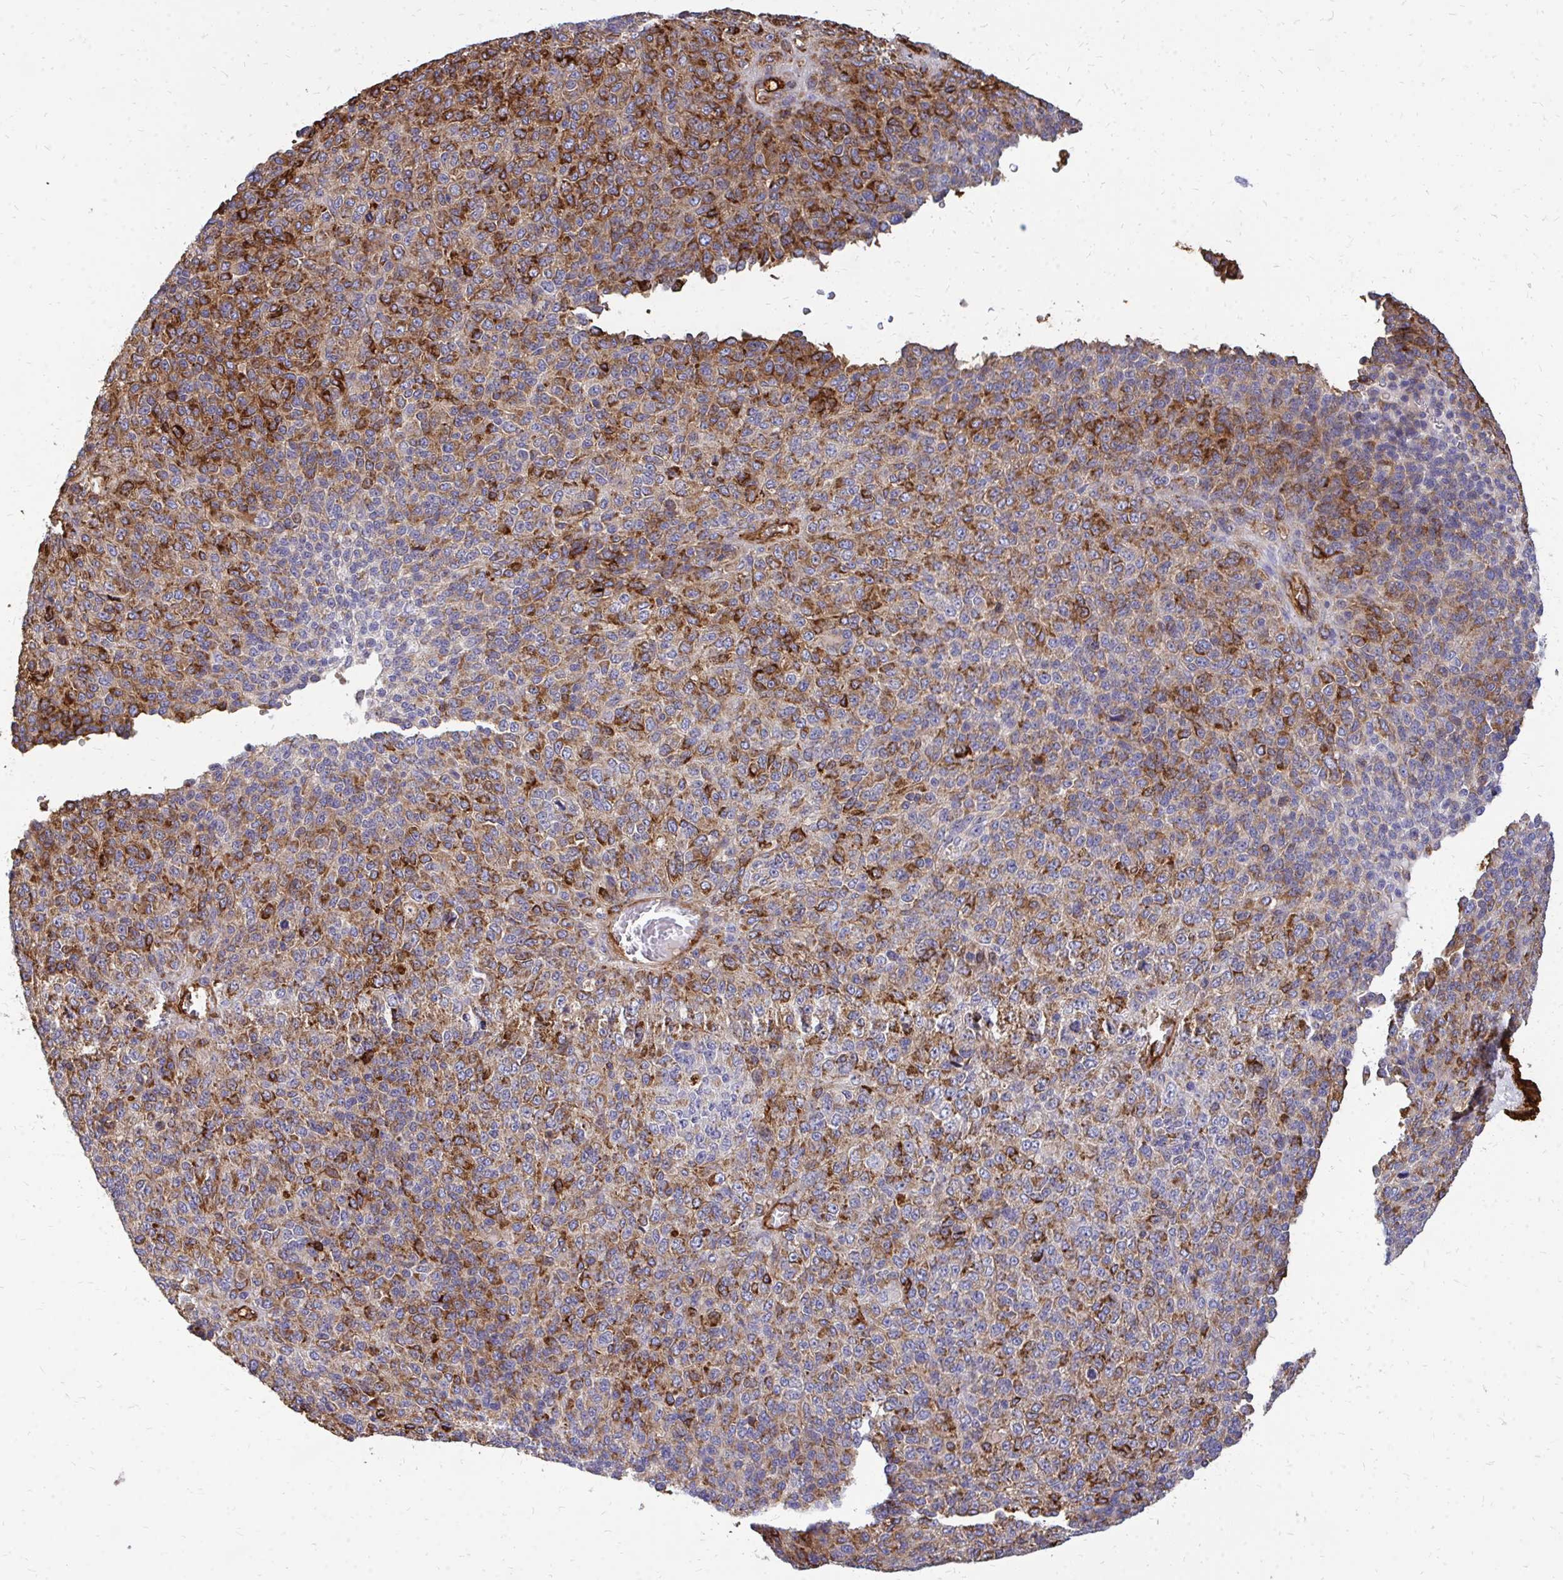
{"staining": {"intensity": "moderate", "quantity": ">75%", "location": "cytoplasmic/membranous"}, "tissue": "melanoma", "cell_type": "Tumor cells", "image_type": "cancer", "snomed": [{"axis": "morphology", "description": "Malignant melanoma, Metastatic site"}, {"axis": "topography", "description": "Brain"}], "caption": "The image demonstrates a brown stain indicating the presence of a protein in the cytoplasmic/membranous of tumor cells in melanoma.", "gene": "MARCKSL1", "patient": {"sex": "female", "age": 56}}